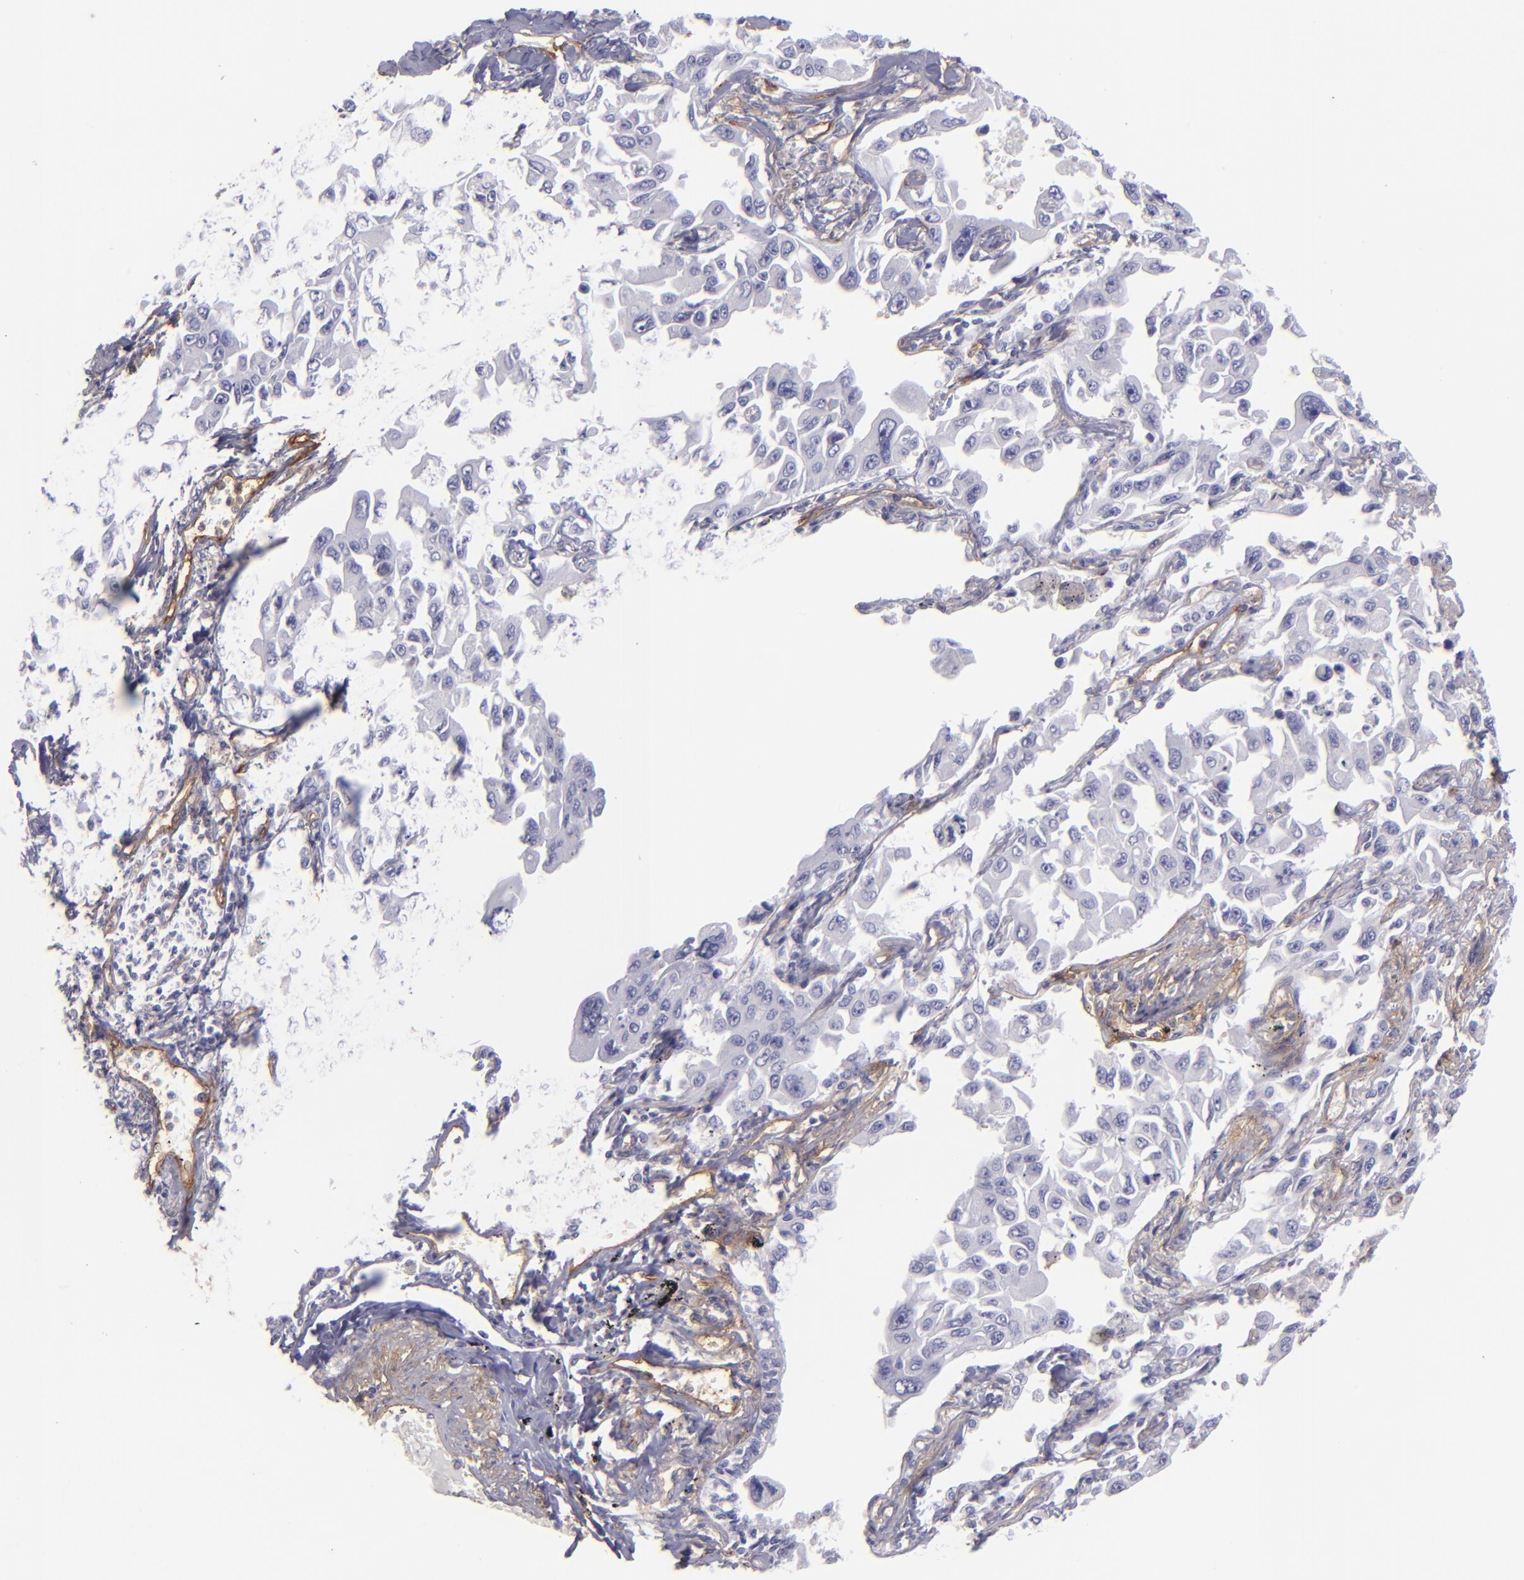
{"staining": {"intensity": "negative", "quantity": "none", "location": "none"}, "tissue": "lung cancer", "cell_type": "Tumor cells", "image_type": "cancer", "snomed": [{"axis": "morphology", "description": "Adenocarcinoma, NOS"}, {"axis": "topography", "description": "Lung"}], "caption": "High magnification brightfield microscopy of adenocarcinoma (lung) stained with DAB (3,3'-diaminobenzidine) (brown) and counterstained with hematoxylin (blue): tumor cells show no significant expression. Nuclei are stained in blue.", "gene": "ENTPD1", "patient": {"sex": "male", "age": 64}}